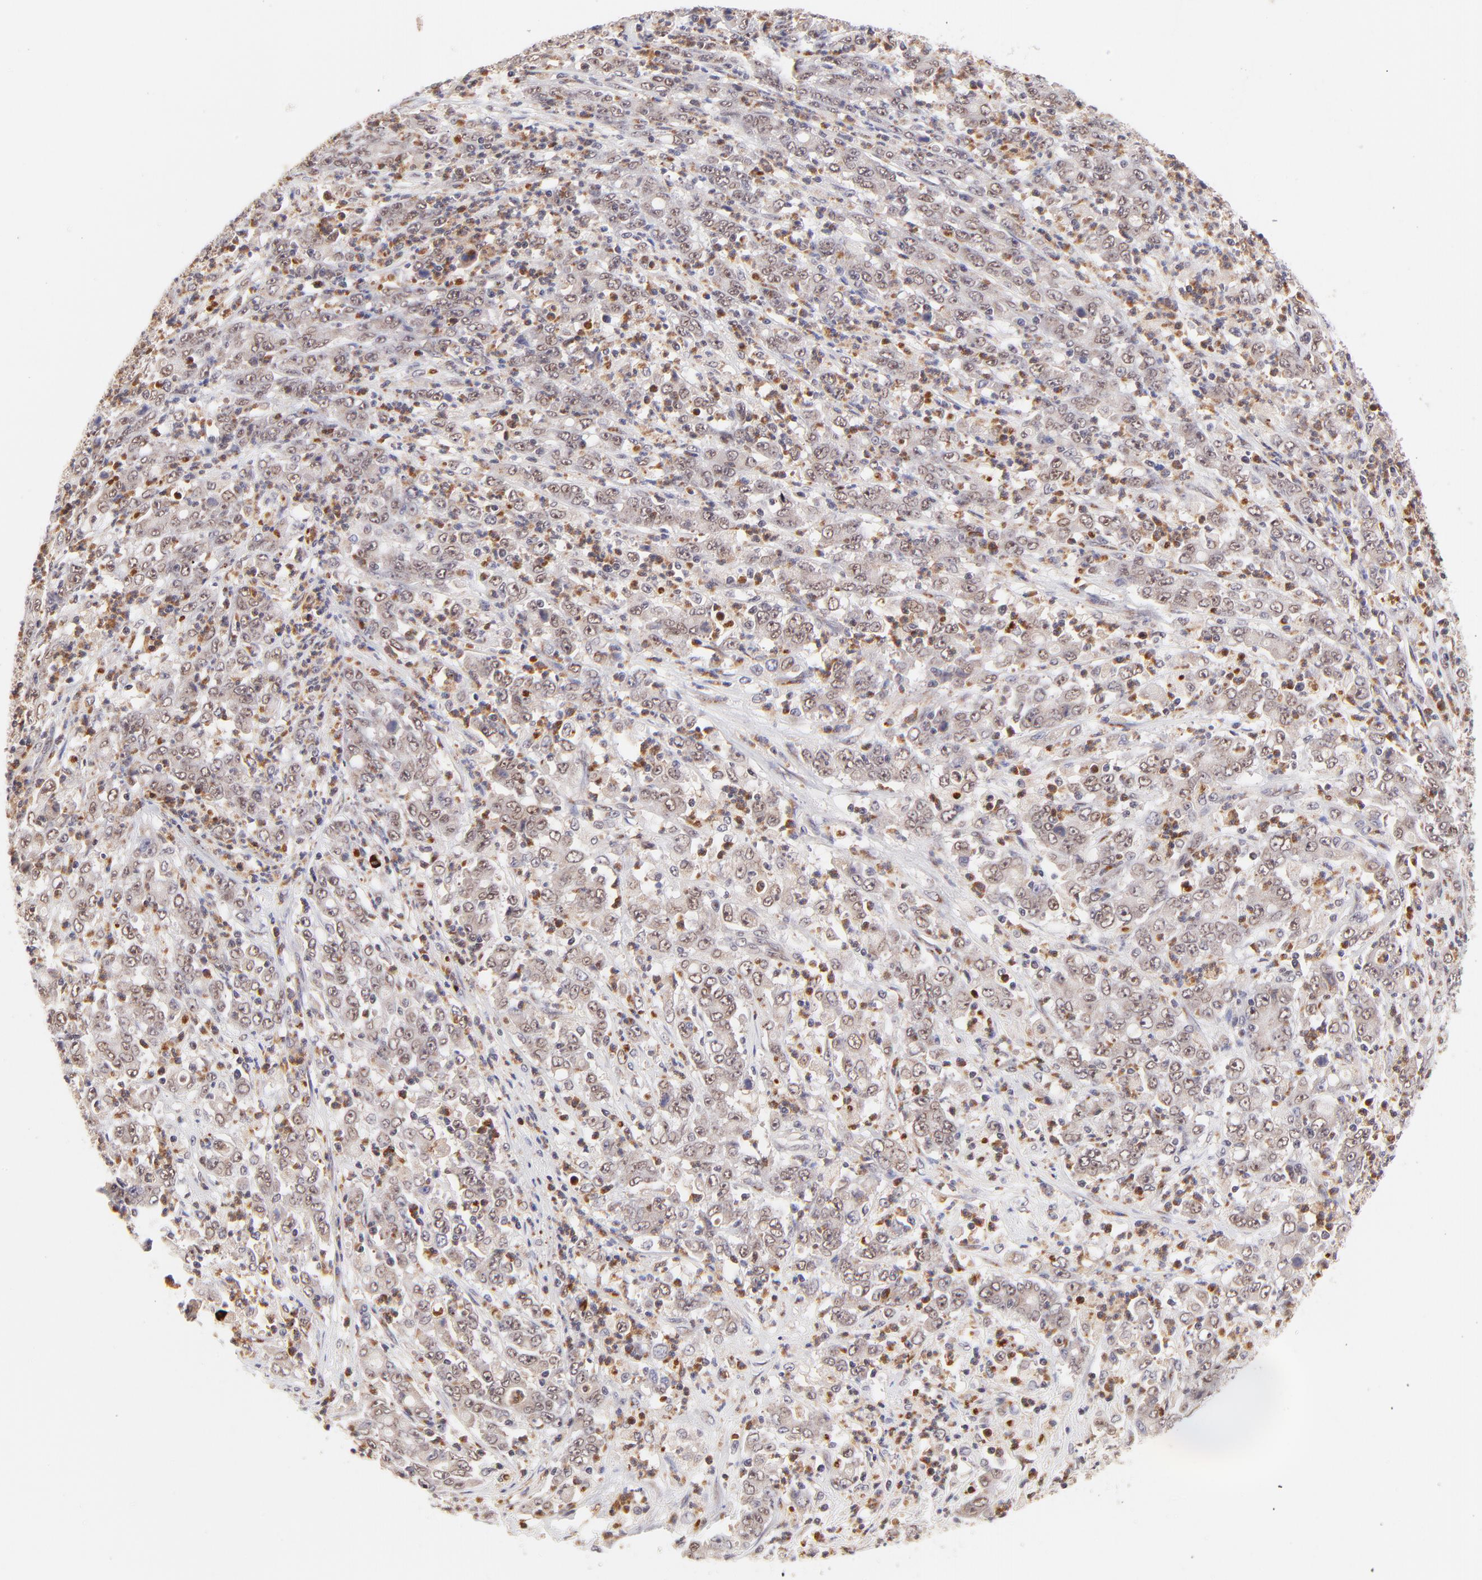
{"staining": {"intensity": "weak", "quantity": ">75%", "location": "nuclear"}, "tissue": "stomach cancer", "cell_type": "Tumor cells", "image_type": "cancer", "snomed": [{"axis": "morphology", "description": "Adenocarcinoma, NOS"}, {"axis": "topography", "description": "Stomach, lower"}], "caption": "Immunohistochemistry micrograph of neoplastic tissue: stomach cancer stained using immunohistochemistry reveals low levels of weak protein expression localized specifically in the nuclear of tumor cells, appearing as a nuclear brown color.", "gene": "MED12", "patient": {"sex": "female", "age": 71}}